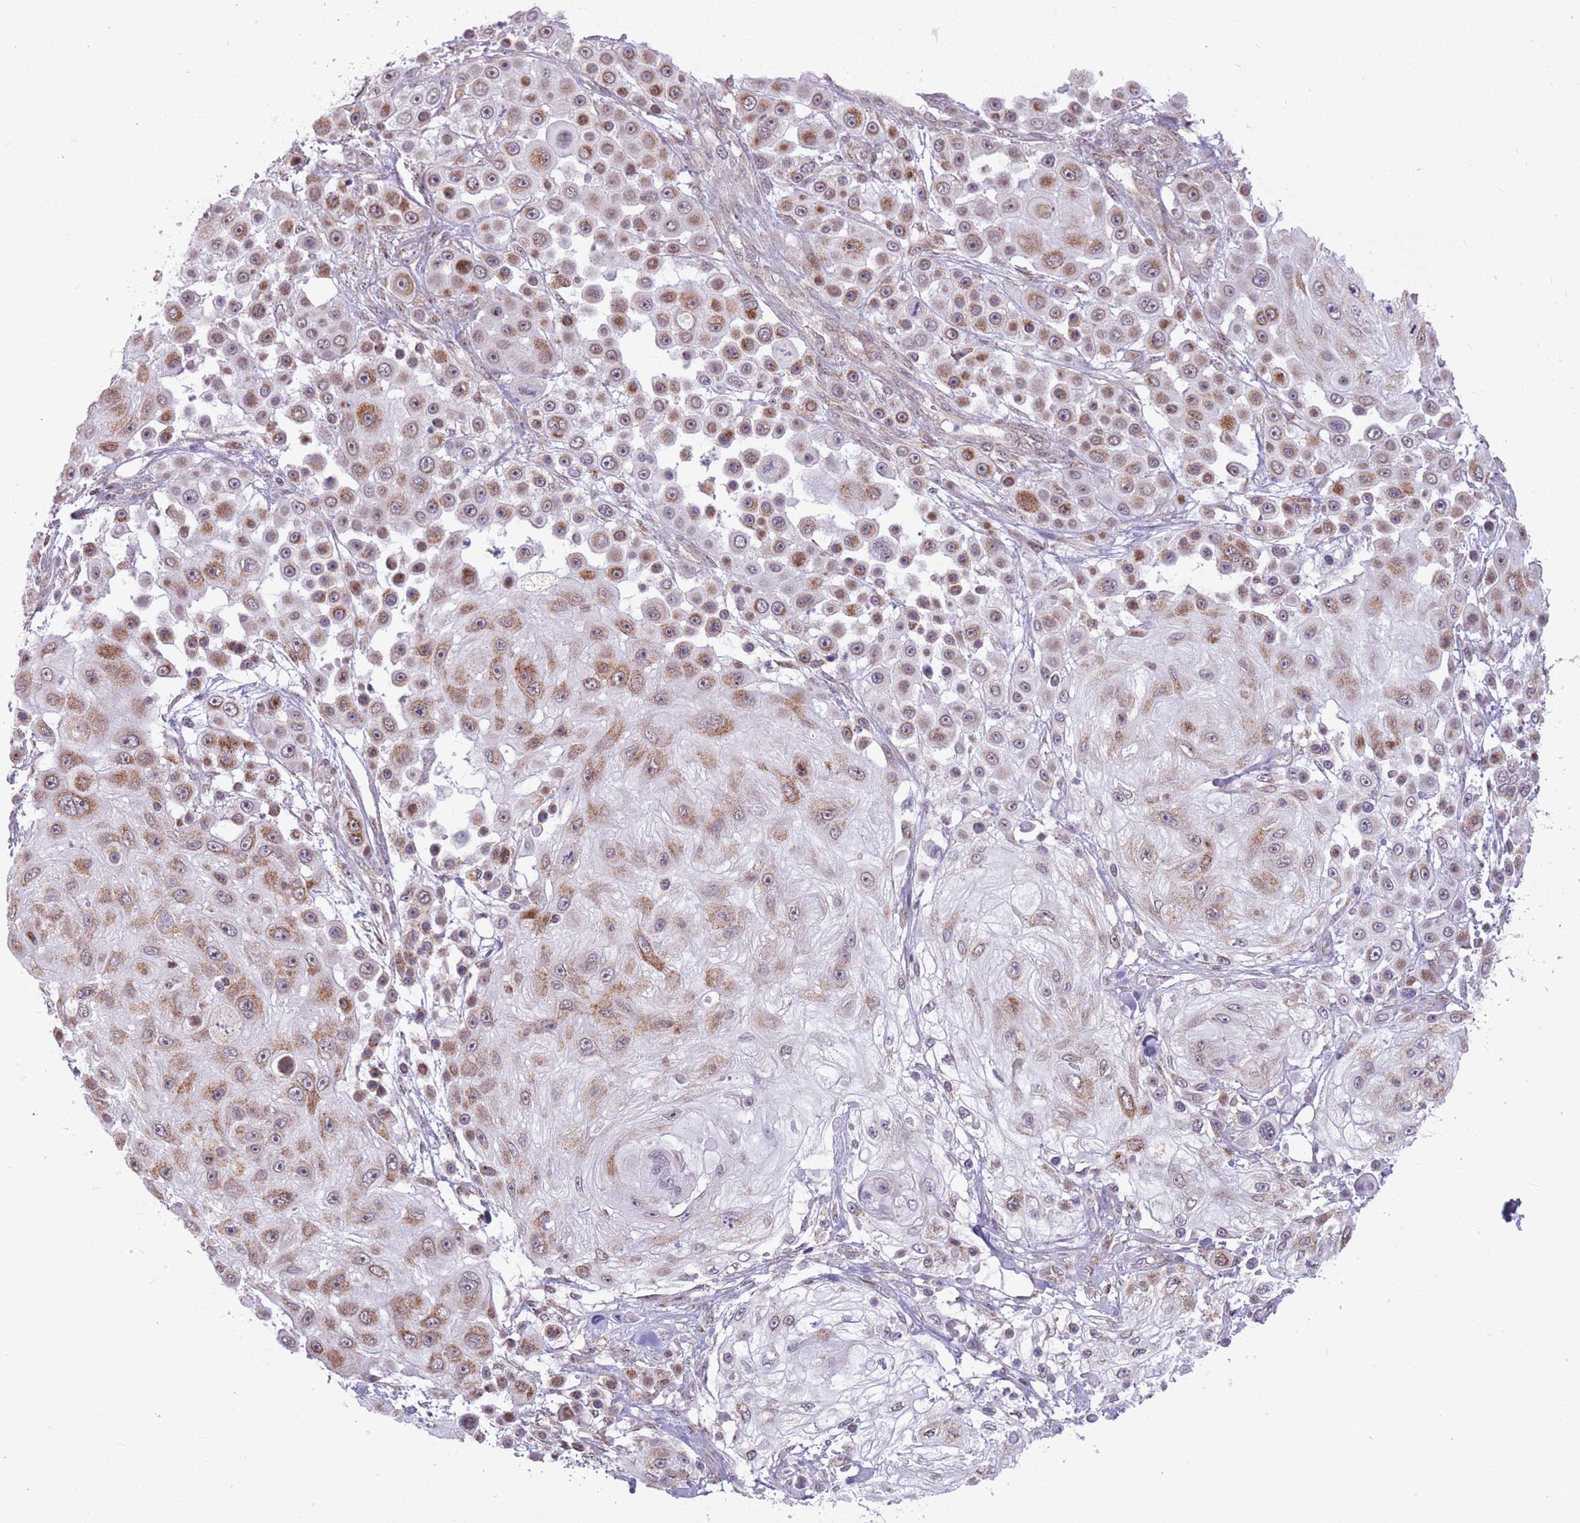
{"staining": {"intensity": "moderate", "quantity": ">75%", "location": "cytoplasmic/membranous"}, "tissue": "skin cancer", "cell_type": "Tumor cells", "image_type": "cancer", "snomed": [{"axis": "morphology", "description": "Squamous cell carcinoma, NOS"}, {"axis": "topography", "description": "Skin"}], "caption": "Moderate cytoplasmic/membranous expression for a protein is present in approximately >75% of tumor cells of skin squamous cell carcinoma using immunohistochemistry (IHC).", "gene": "DPYSL4", "patient": {"sex": "male", "age": 67}}